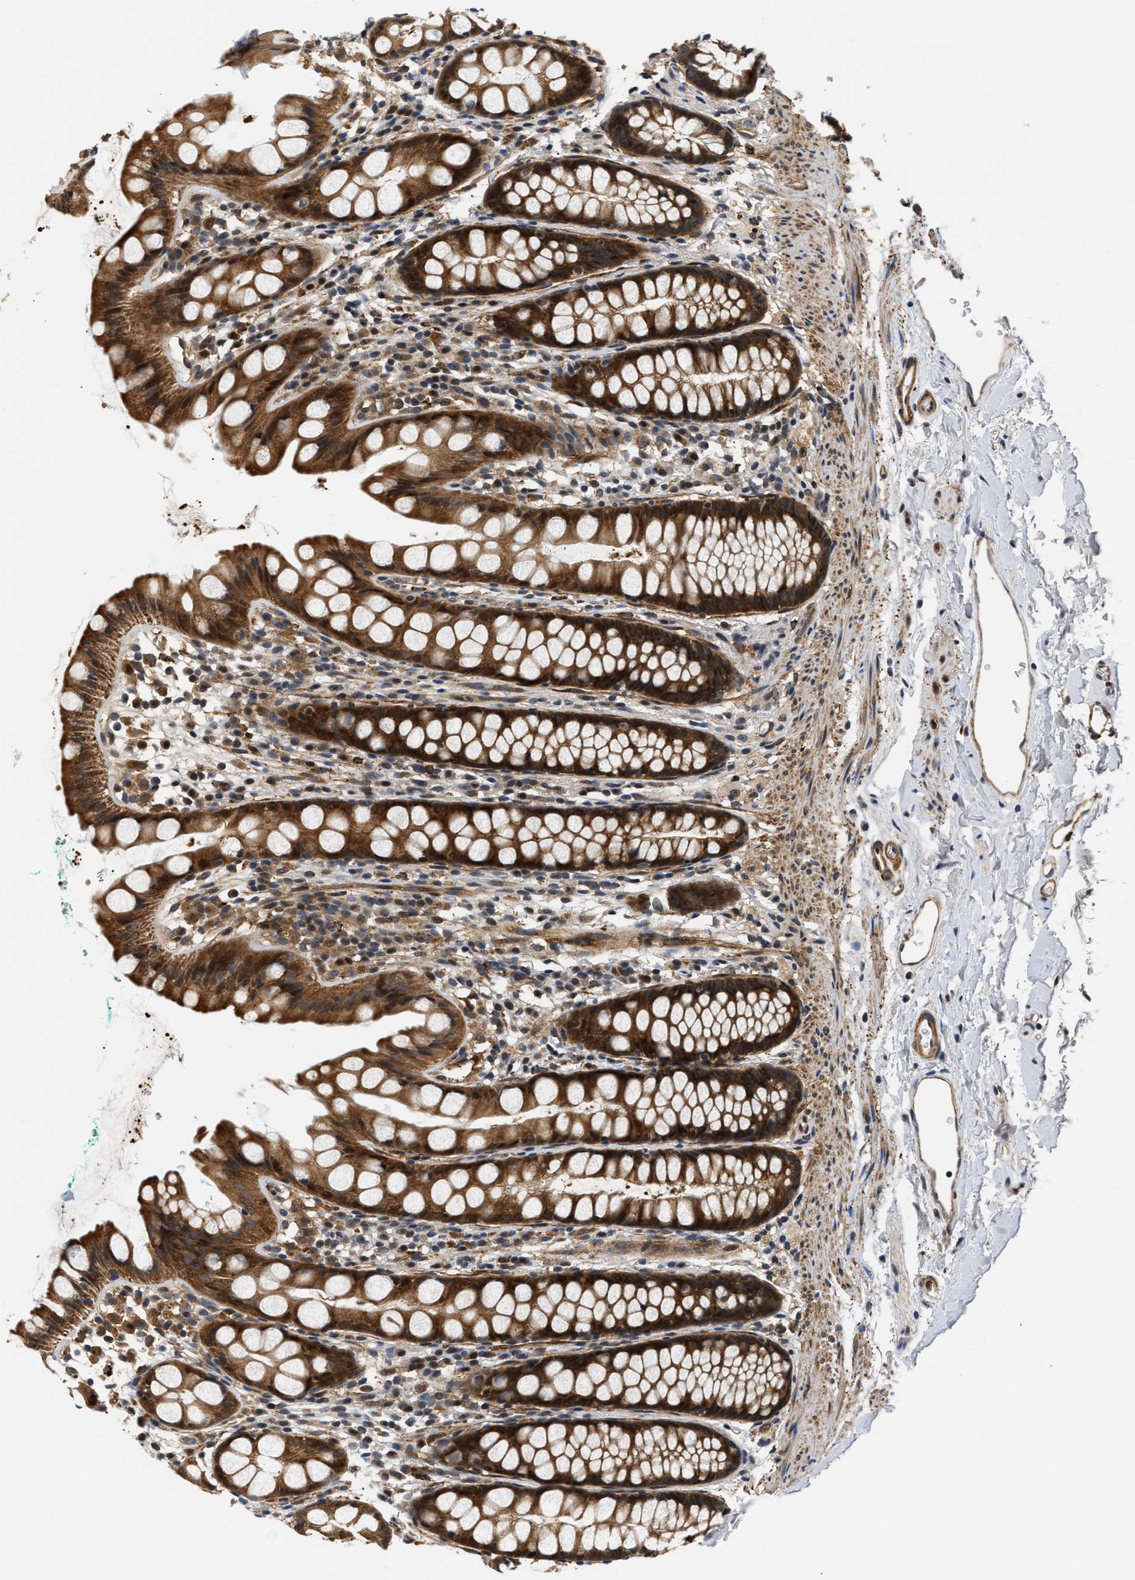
{"staining": {"intensity": "strong", "quantity": ">75%", "location": "cytoplasmic/membranous,nuclear"}, "tissue": "rectum", "cell_type": "Glandular cells", "image_type": "normal", "snomed": [{"axis": "morphology", "description": "Normal tissue, NOS"}, {"axis": "topography", "description": "Rectum"}], "caption": "Immunohistochemistry image of normal rectum: rectum stained using immunohistochemistry (IHC) demonstrates high levels of strong protein expression localized specifically in the cytoplasmic/membranous,nuclear of glandular cells, appearing as a cytoplasmic/membranous,nuclear brown color.", "gene": "LARP6", "patient": {"sex": "female", "age": 65}}